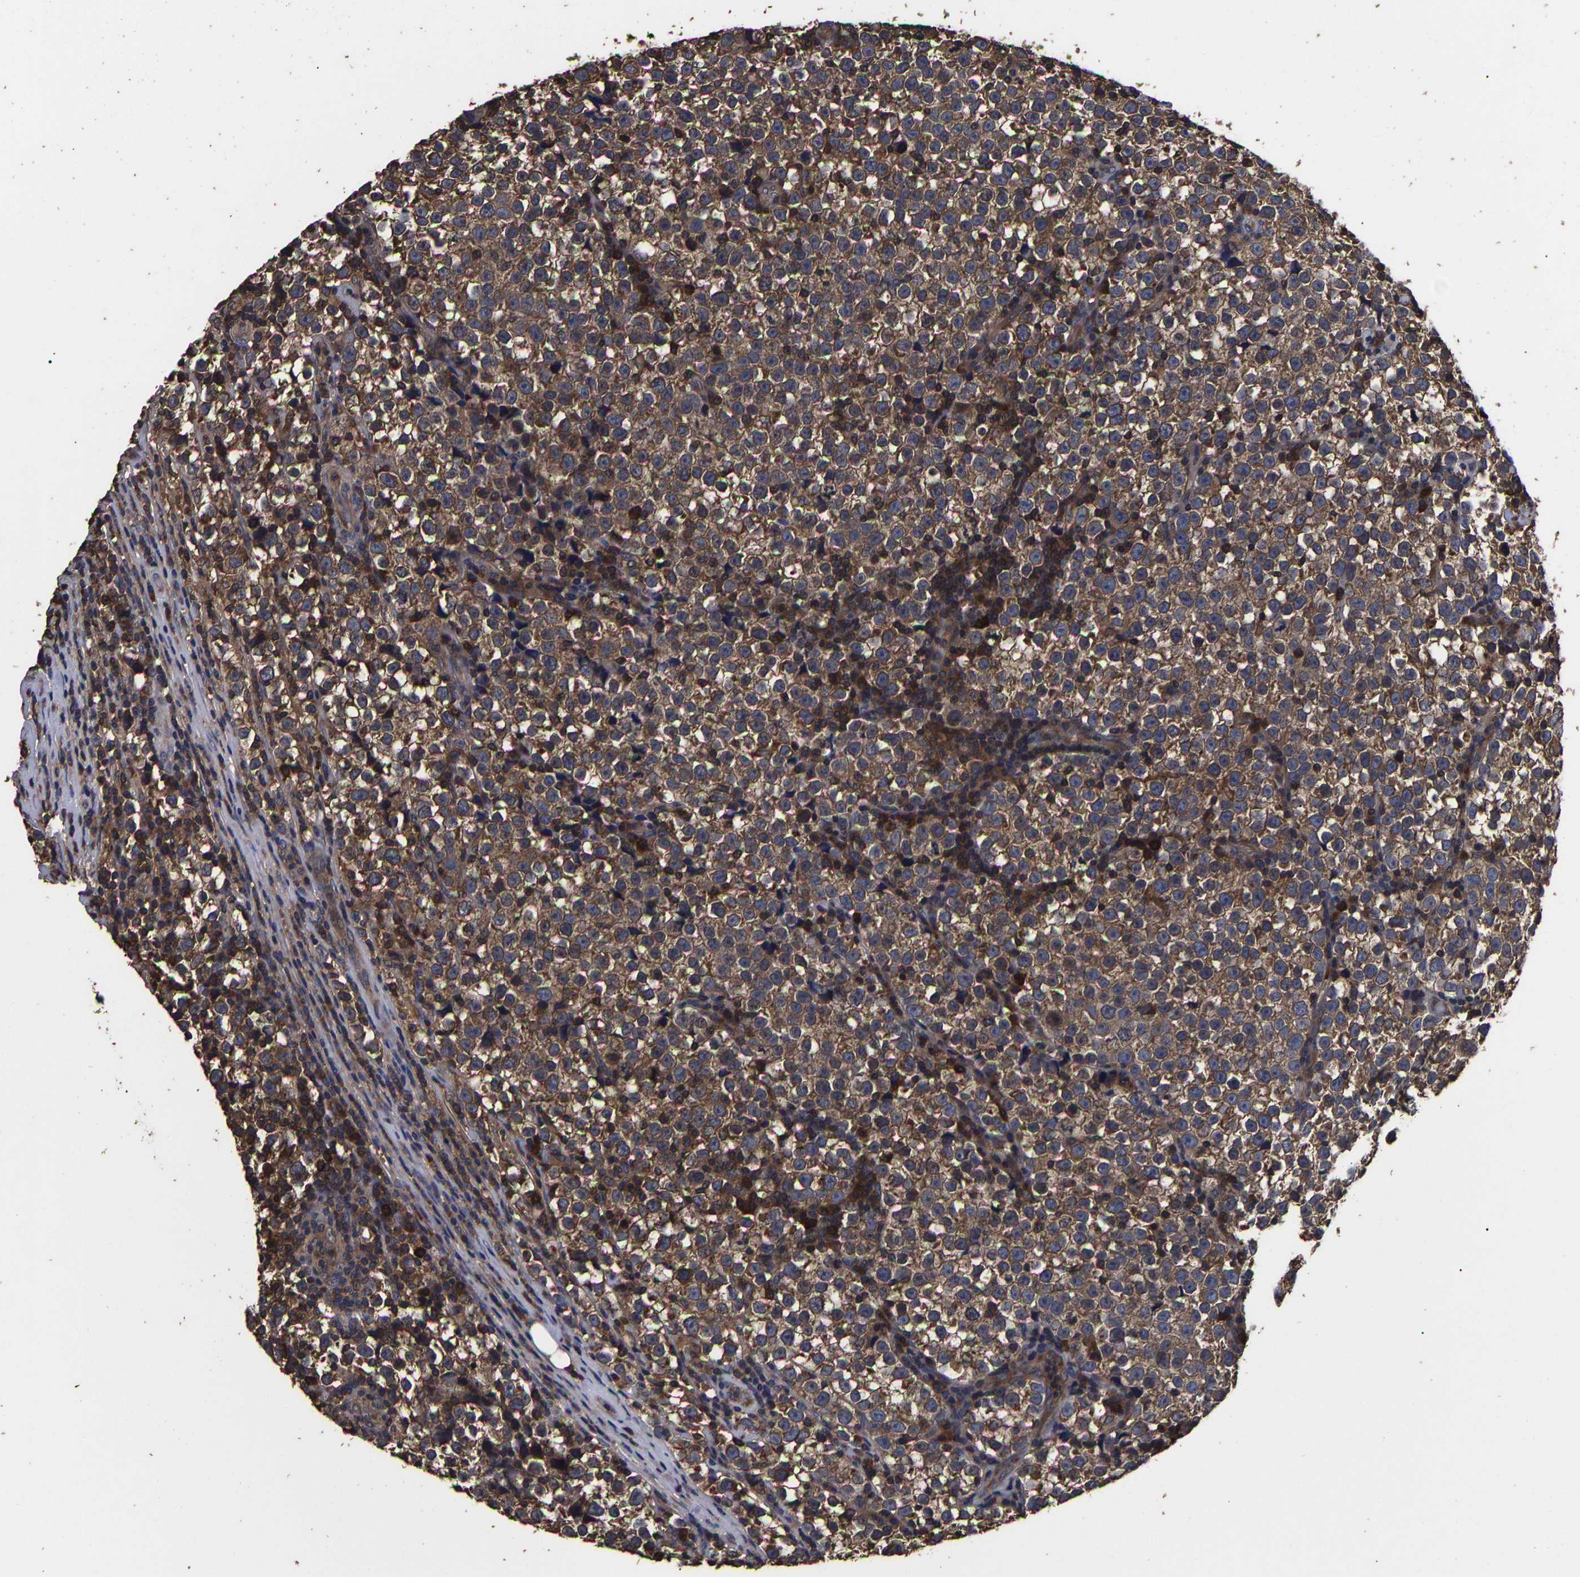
{"staining": {"intensity": "moderate", "quantity": ">75%", "location": "cytoplasmic/membranous"}, "tissue": "testis cancer", "cell_type": "Tumor cells", "image_type": "cancer", "snomed": [{"axis": "morphology", "description": "Normal tissue, NOS"}, {"axis": "morphology", "description": "Seminoma, NOS"}, {"axis": "topography", "description": "Testis"}], "caption": "High-magnification brightfield microscopy of seminoma (testis) stained with DAB (brown) and counterstained with hematoxylin (blue). tumor cells exhibit moderate cytoplasmic/membranous staining is present in about>75% of cells.", "gene": "ITCH", "patient": {"sex": "male", "age": 43}}